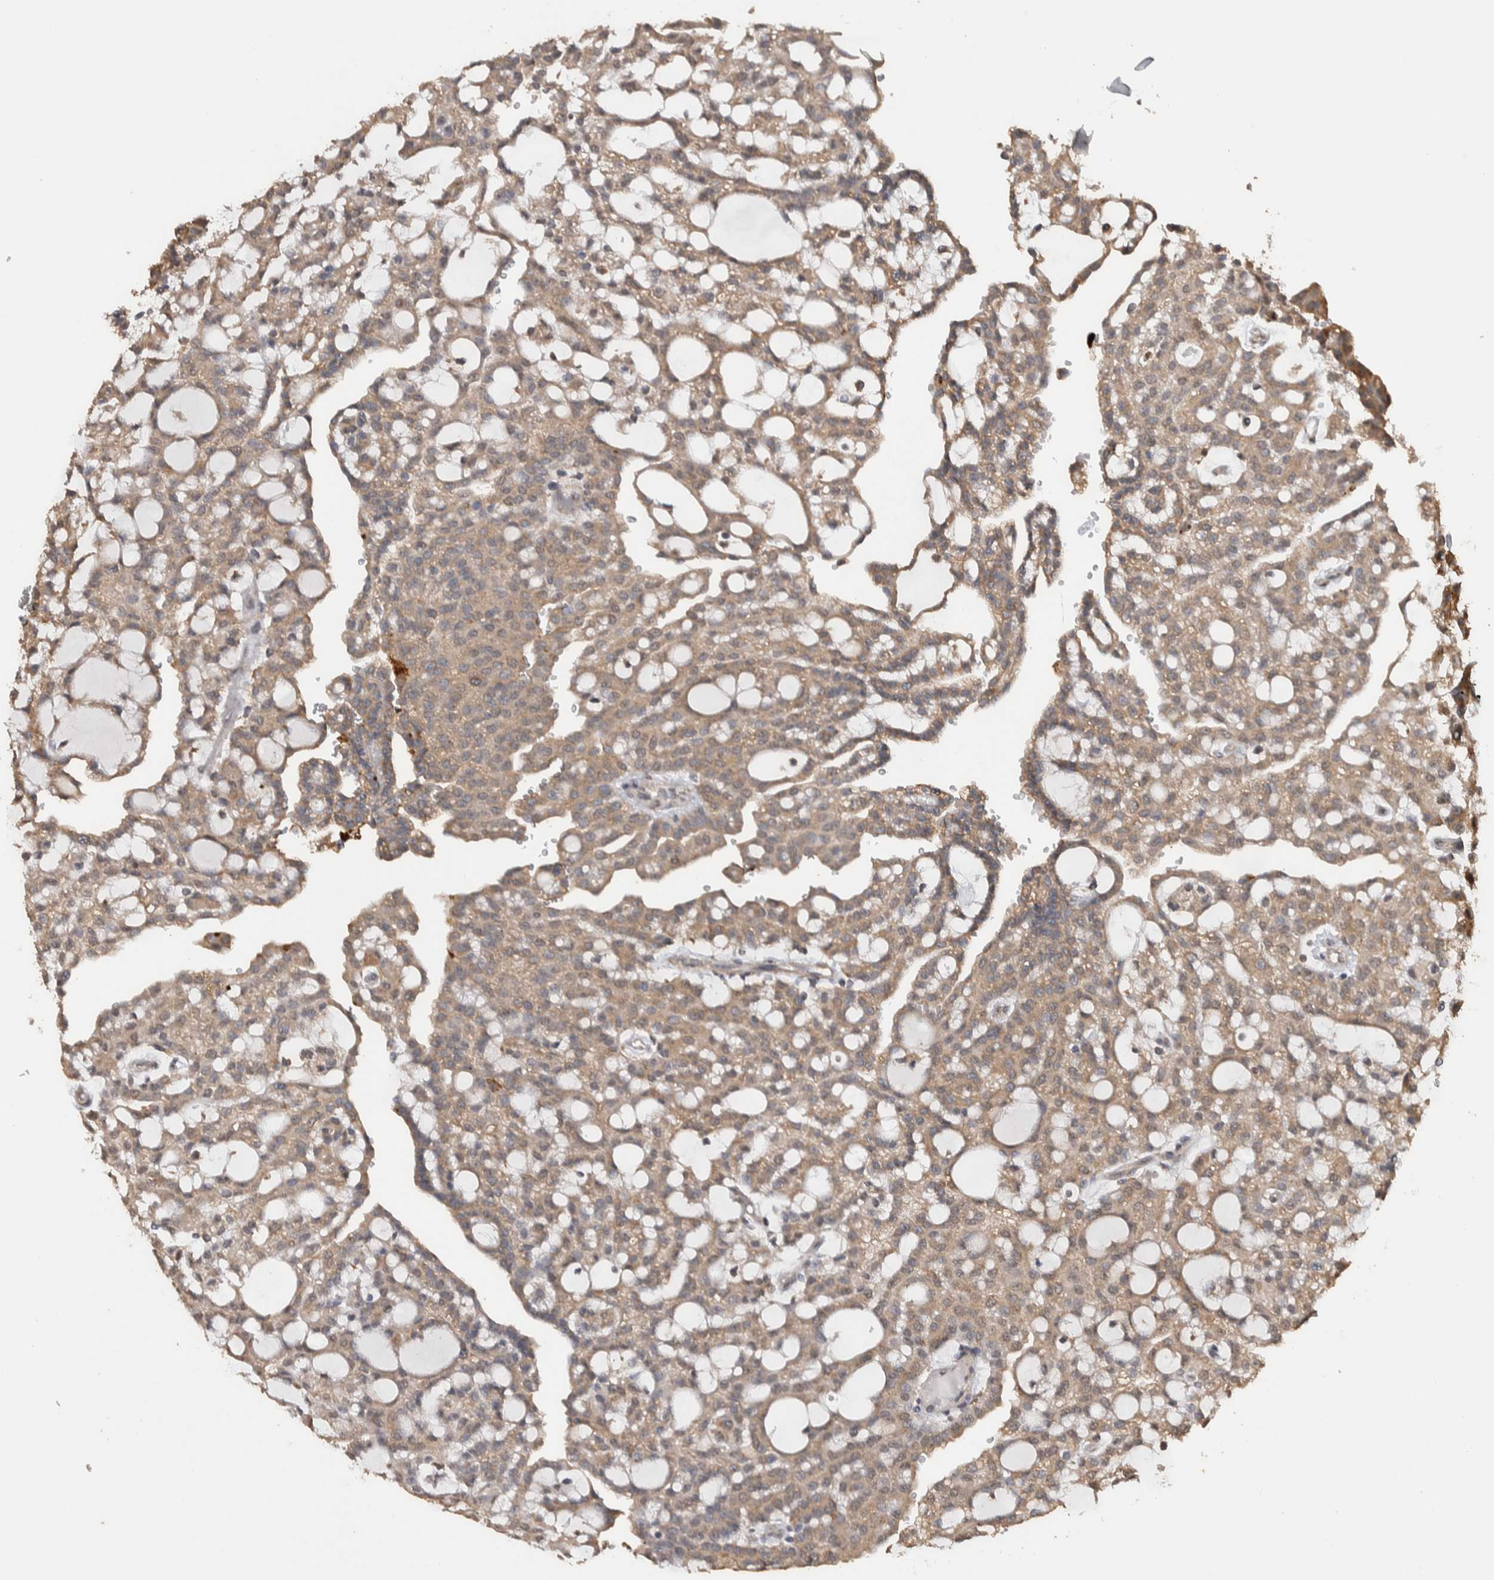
{"staining": {"intensity": "weak", "quantity": ">75%", "location": "cytoplasmic/membranous"}, "tissue": "renal cancer", "cell_type": "Tumor cells", "image_type": "cancer", "snomed": [{"axis": "morphology", "description": "Adenocarcinoma, NOS"}, {"axis": "topography", "description": "Kidney"}], "caption": "An image of adenocarcinoma (renal) stained for a protein exhibits weak cytoplasmic/membranous brown staining in tumor cells.", "gene": "DVL2", "patient": {"sex": "male", "age": 63}}